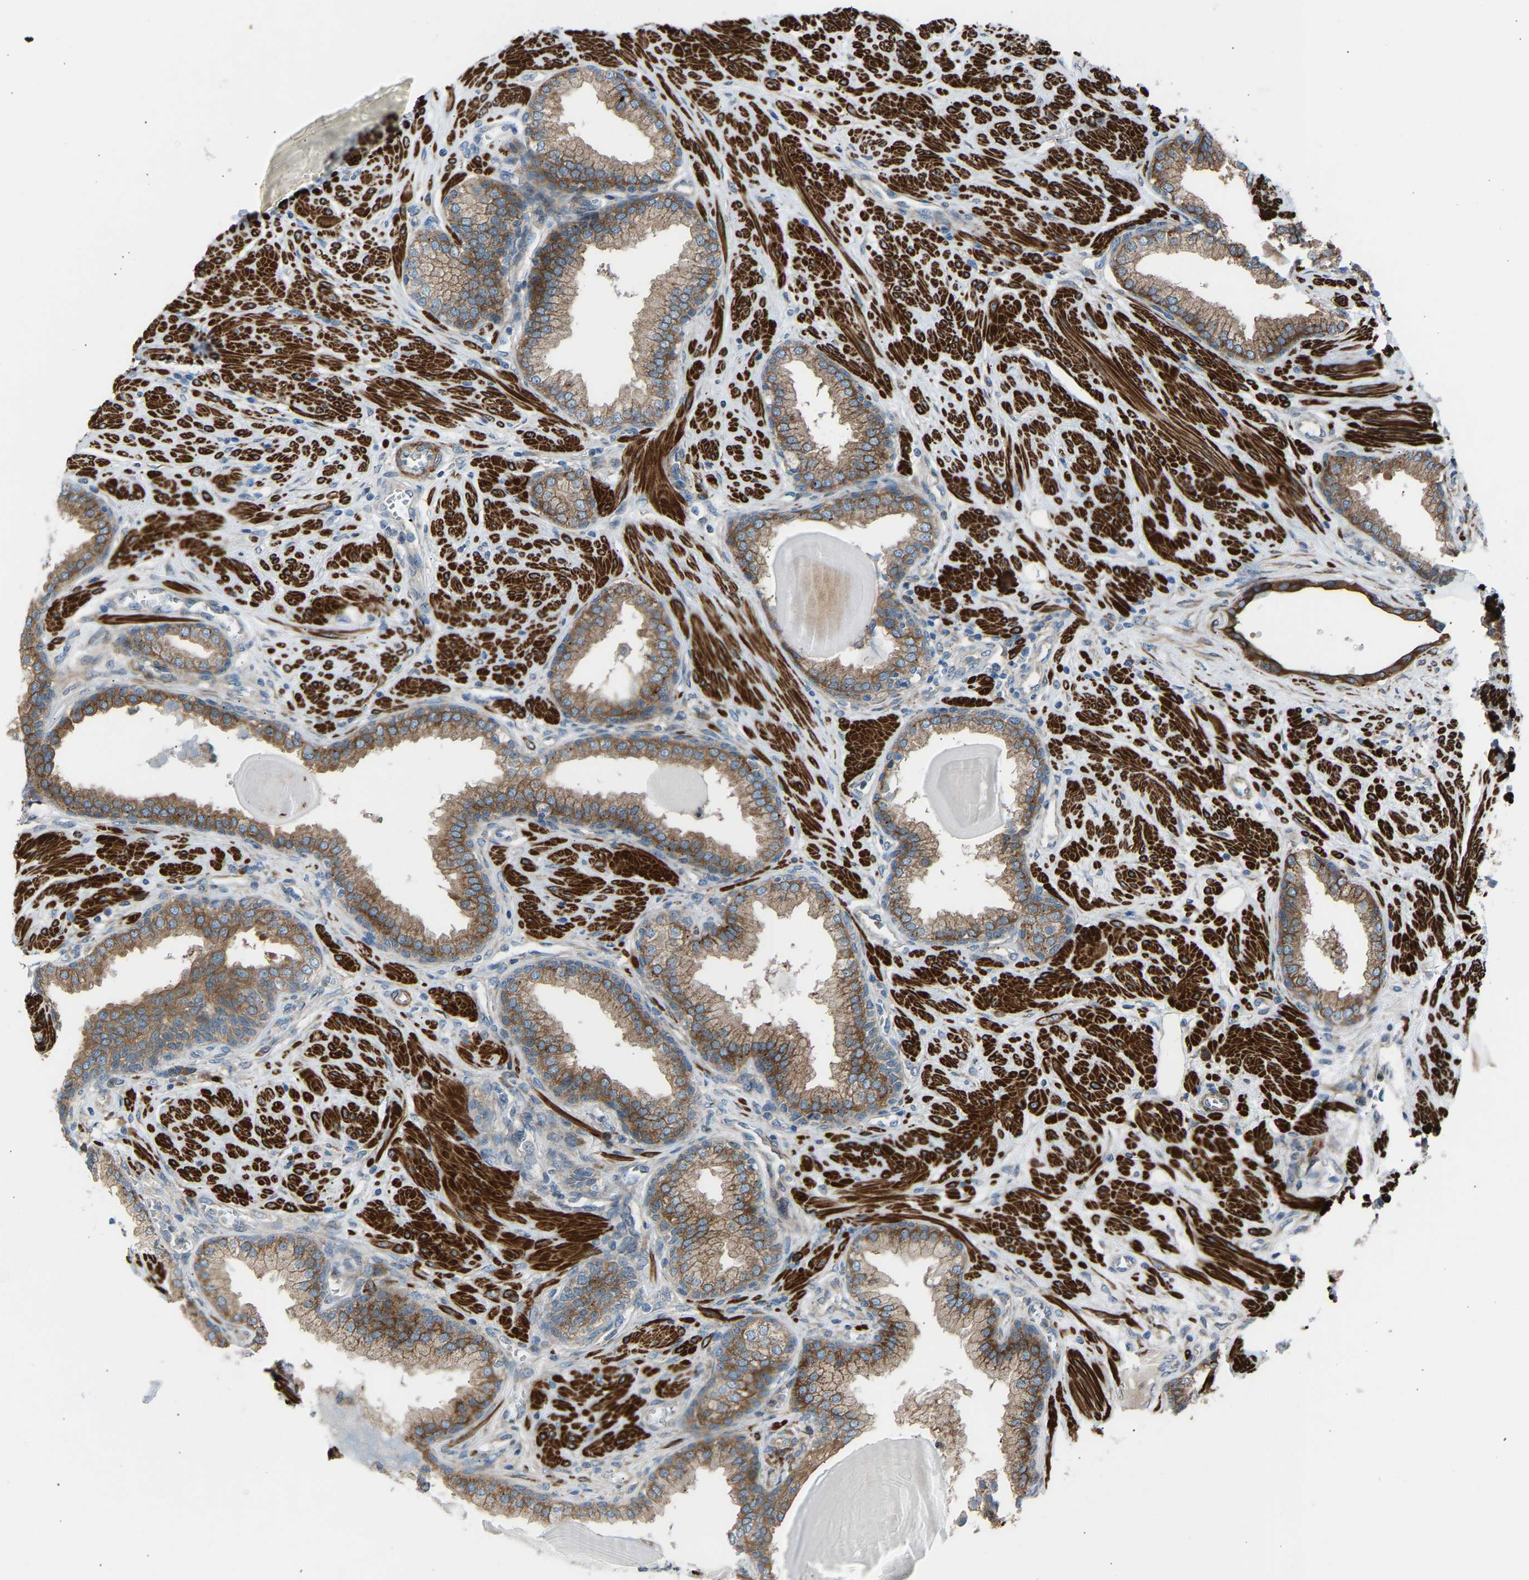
{"staining": {"intensity": "moderate", "quantity": ">75%", "location": "cytoplasmic/membranous"}, "tissue": "prostate", "cell_type": "Glandular cells", "image_type": "normal", "snomed": [{"axis": "morphology", "description": "Normal tissue, NOS"}, {"axis": "topography", "description": "Prostate"}], "caption": "The image displays staining of normal prostate, revealing moderate cytoplasmic/membranous protein expression (brown color) within glandular cells. The staining is performed using DAB (3,3'-diaminobenzidine) brown chromogen to label protein expression. The nuclei are counter-stained blue using hematoxylin.", "gene": "VPS41", "patient": {"sex": "male", "age": 51}}